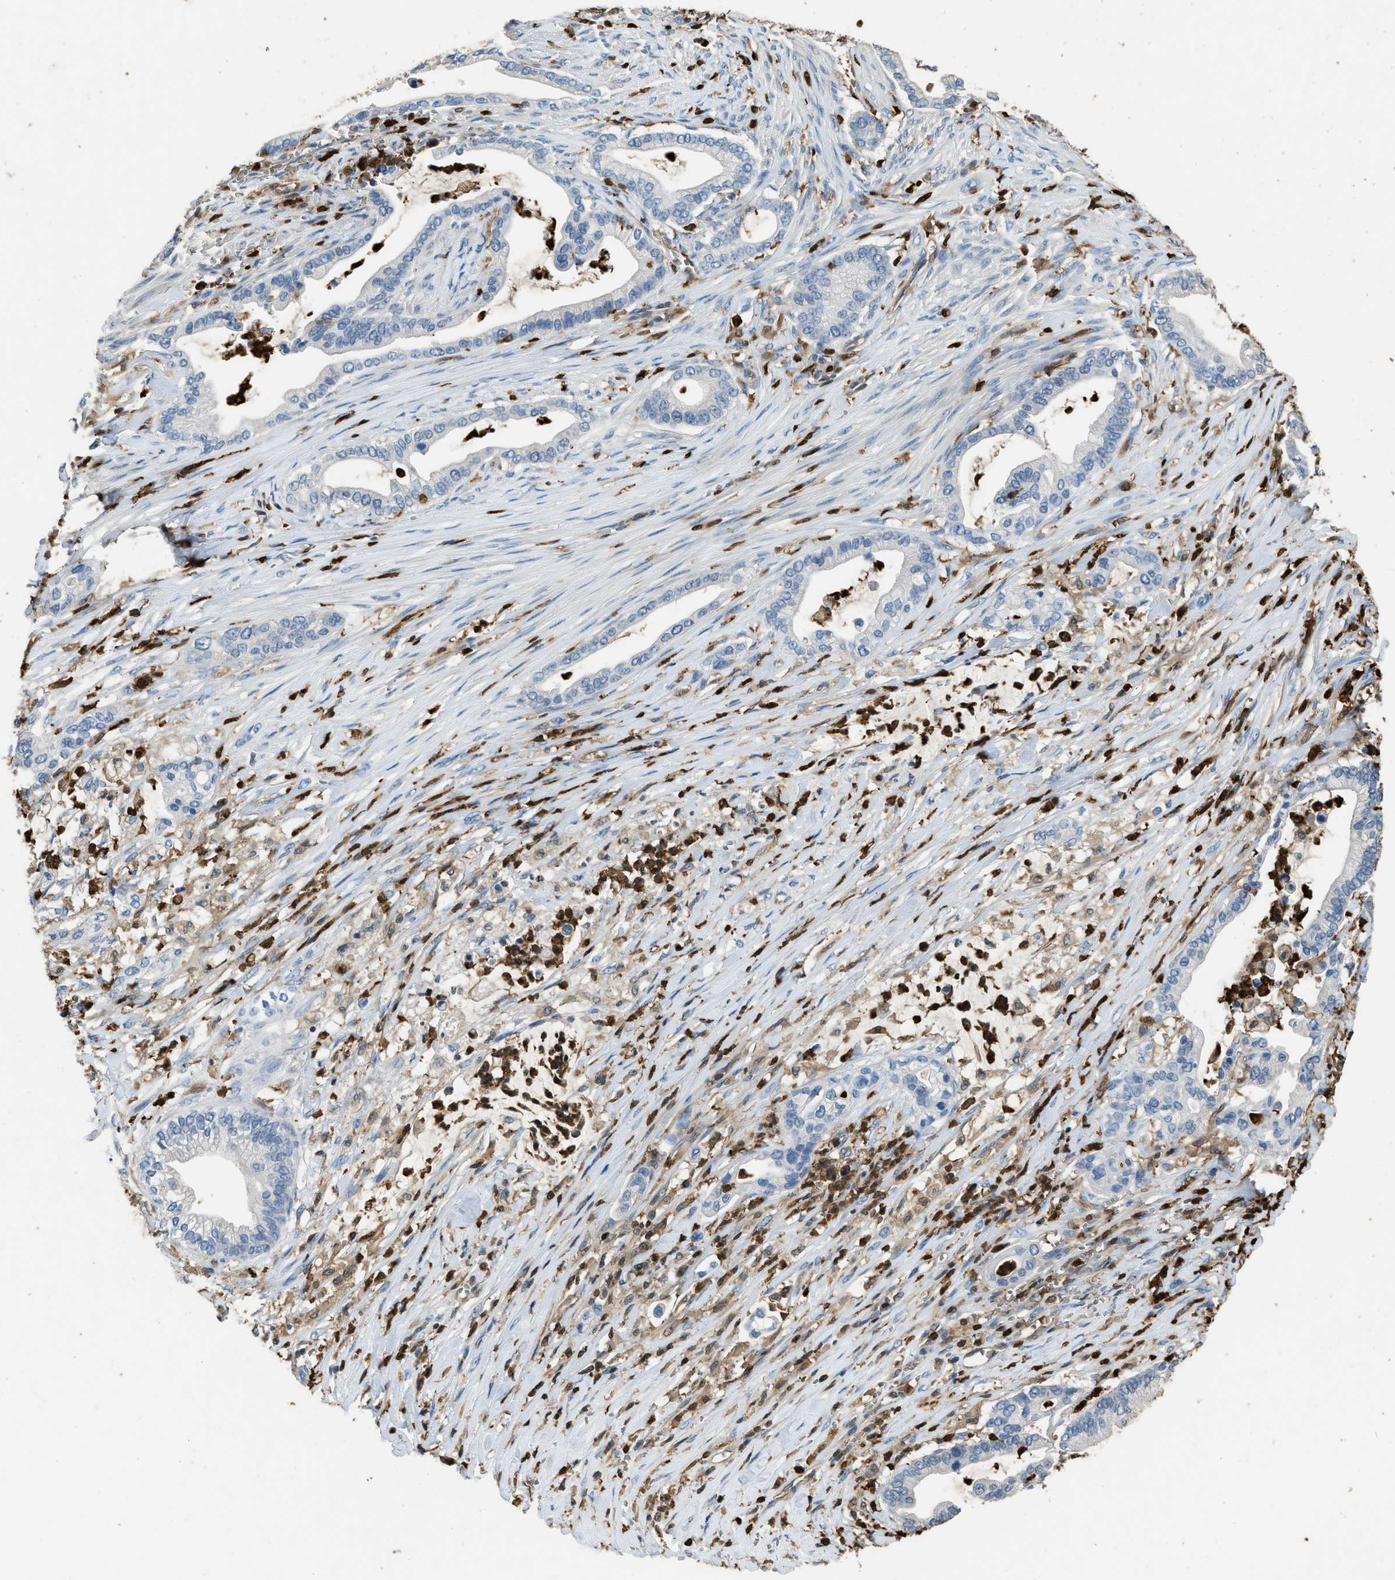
{"staining": {"intensity": "negative", "quantity": "none", "location": "none"}, "tissue": "pancreatic cancer", "cell_type": "Tumor cells", "image_type": "cancer", "snomed": [{"axis": "morphology", "description": "Adenocarcinoma, NOS"}, {"axis": "topography", "description": "Pancreas"}], "caption": "A photomicrograph of human pancreatic cancer is negative for staining in tumor cells. (DAB immunohistochemistry visualized using brightfield microscopy, high magnification).", "gene": "ARHGDIB", "patient": {"sex": "male", "age": 69}}